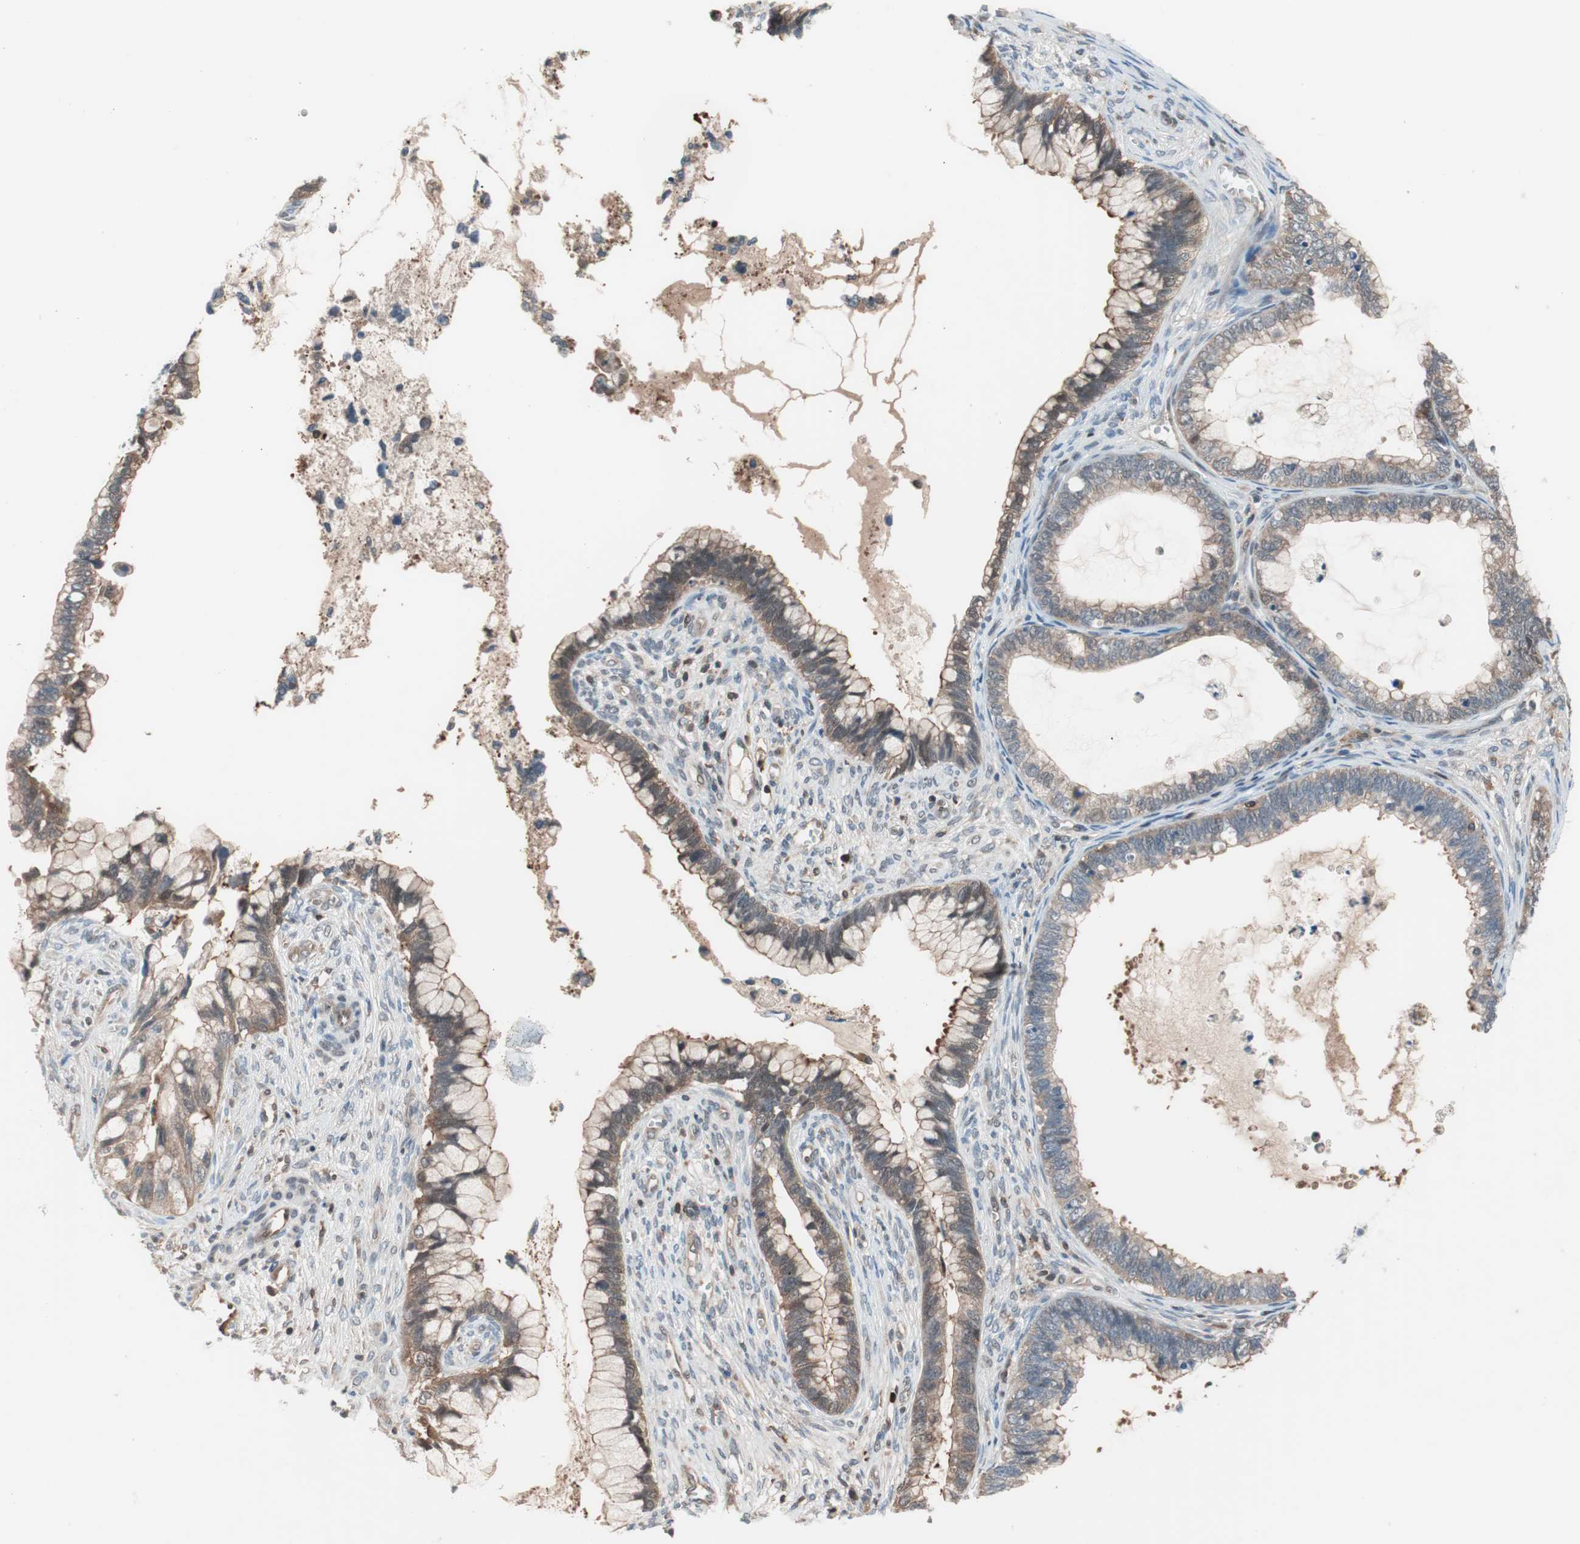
{"staining": {"intensity": "weak", "quantity": "25%-75%", "location": "cytoplasmic/membranous"}, "tissue": "cervical cancer", "cell_type": "Tumor cells", "image_type": "cancer", "snomed": [{"axis": "morphology", "description": "Adenocarcinoma, NOS"}, {"axis": "topography", "description": "Cervix"}], "caption": "Protein positivity by IHC reveals weak cytoplasmic/membranous positivity in about 25%-75% of tumor cells in cervical adenocarcinoma. (brown staining indicates protein expression, while blue staining denotes nuclei).", "gene": "GALT", "patient": {"sex": "female", "age": 44}}